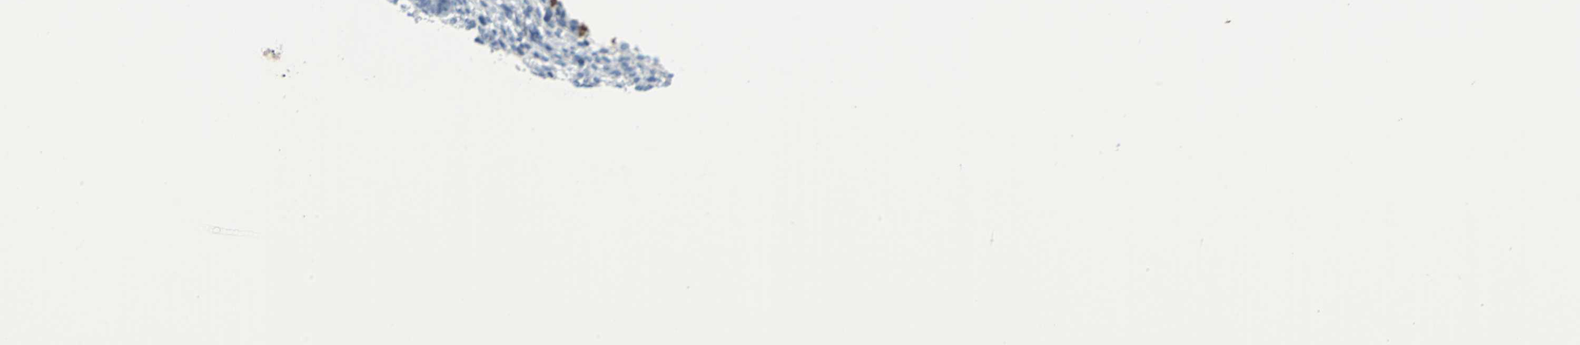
{"staining": {"intensity": "negative", "quantity": "none", "location": "none"}, "tissue": "endometrium", "cell_type": "Cells in endometrial stroma", "image_type": "normal", "snomed": [{"axis": "morphology", "description": "Normal tissue, NOS"}, {"axis": "topography", "description": "Endometrium"}], "caption": "Immunohistochemistry (IHC) micrograph of normal endometrium: endometrium stained with DAB (3,3'-diaminobenzidine) shows no significant protein staining in cells in endometrial stroma.", "gene": "DNAI2", "patient": {"sex": "female", "age": 72}}